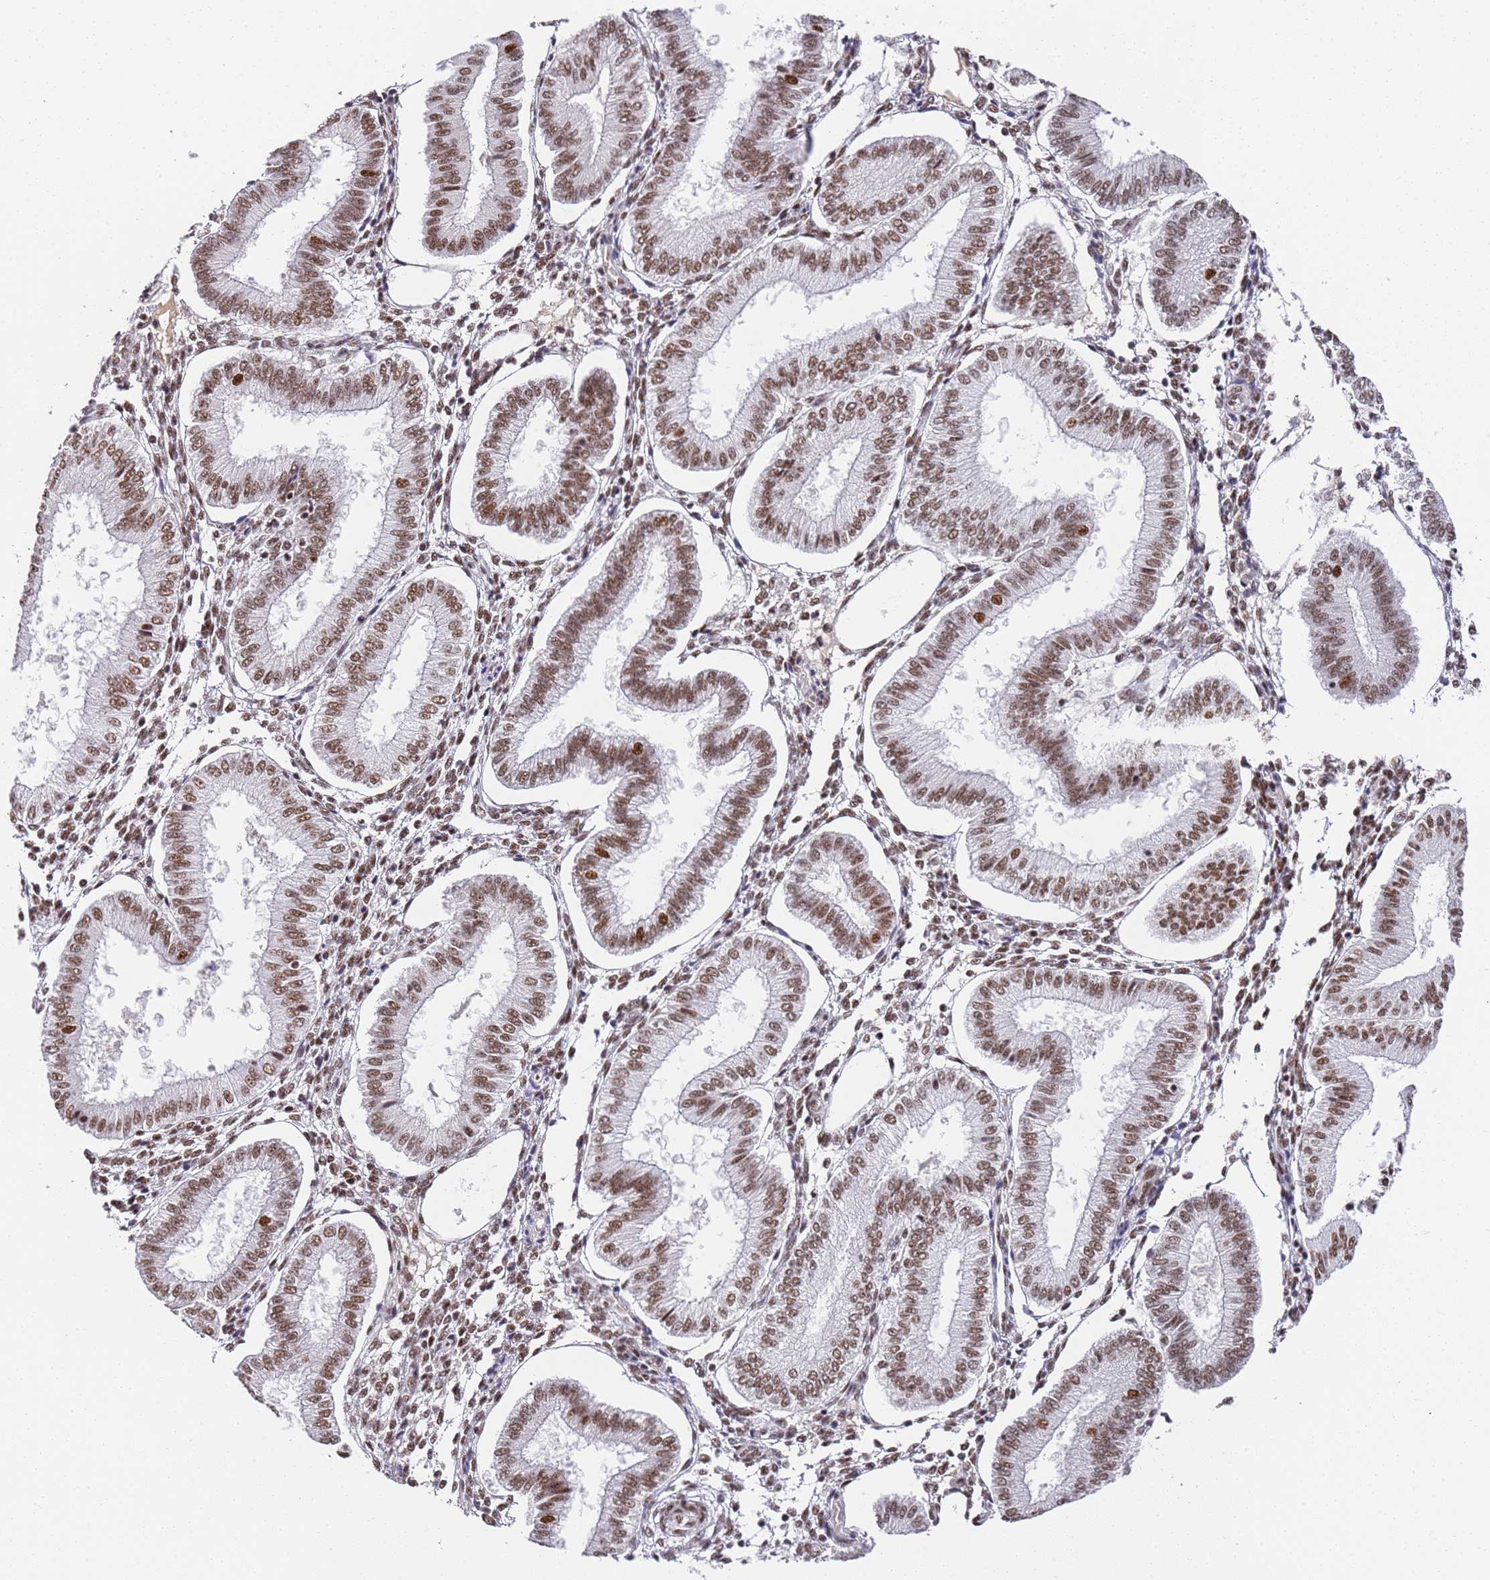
{"staining": {"intensity": "moderate", "quantity": ">75%", "location": "nuclear"}, "tissue": "endometrium", "cell_type": "Cells in endometrial stroma", "image_type": "normal", "snomed": [{"axis": "morphology", "description": "Normal tissue, NOS"}, {"axis": "topography", "description": "Endometrium"}], "caption": "A brown stain highlights moderate nuclear expression of a protein in cells in endometrial stroma of normal endometrium.", "gene": "AKAP8L", "patient": {"sex": "female", "age": 39}}